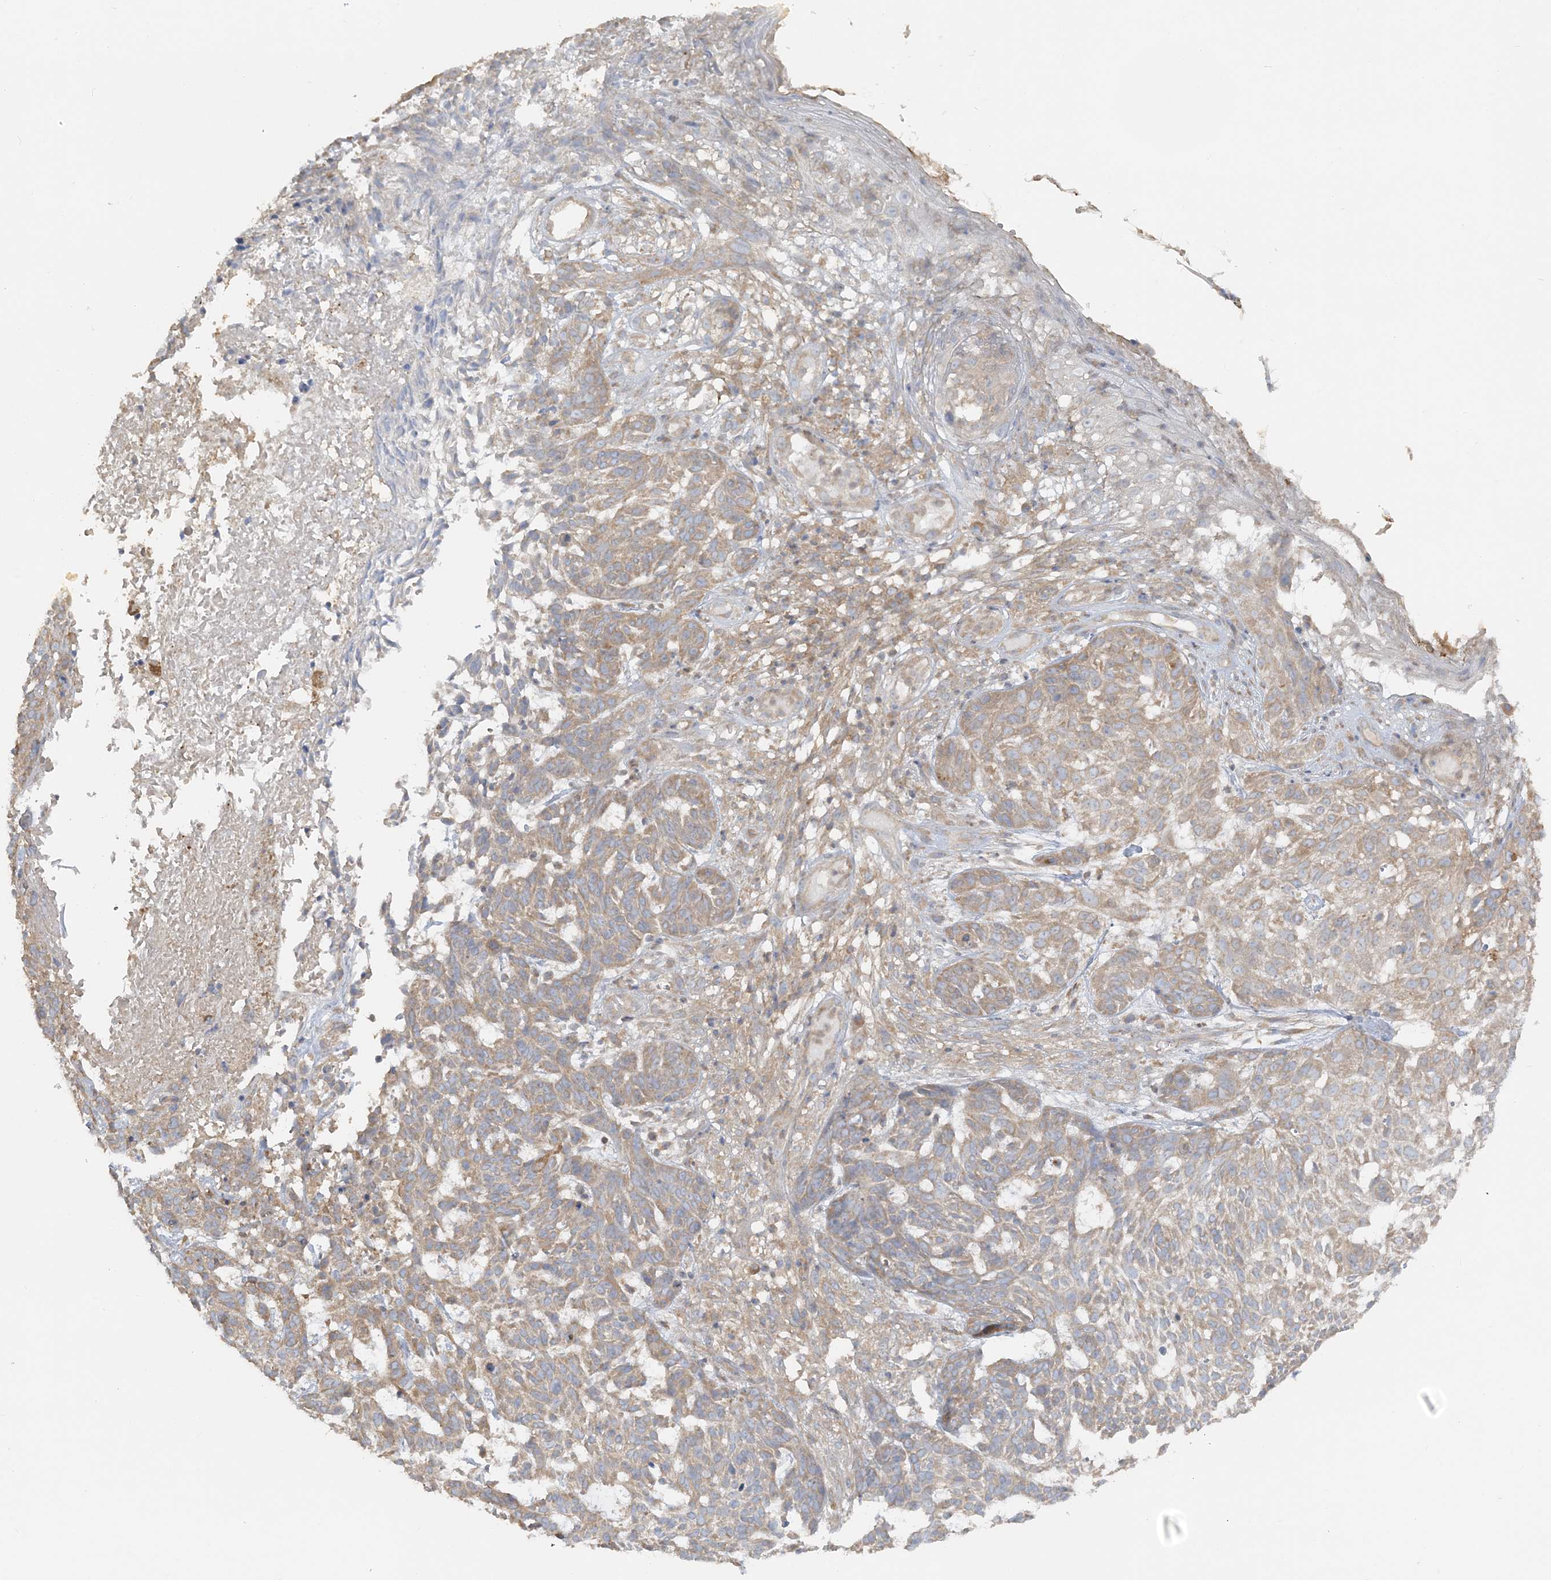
{"staining": {"intensity": "moderate", "quantity": ">75%", "location": "cytoplasmic/membranous"}, "tissue": "skin cancer", "cell_type": "Tumor cells", "image_type": "cancer", "snomed": [{"axis": "morphology", "description": "Basal cell carcinoma"}, {"axis": "topography", "description": "Skin"}], "caption": "Human skin basal cell carcinoma stained for a protein (brown) shows moderate cytoplasmic/membranous positive expression in approximately >75% of tumor cells.", "gene": "TBC1D5", "patient": {"sex": "male", "age": 85}}